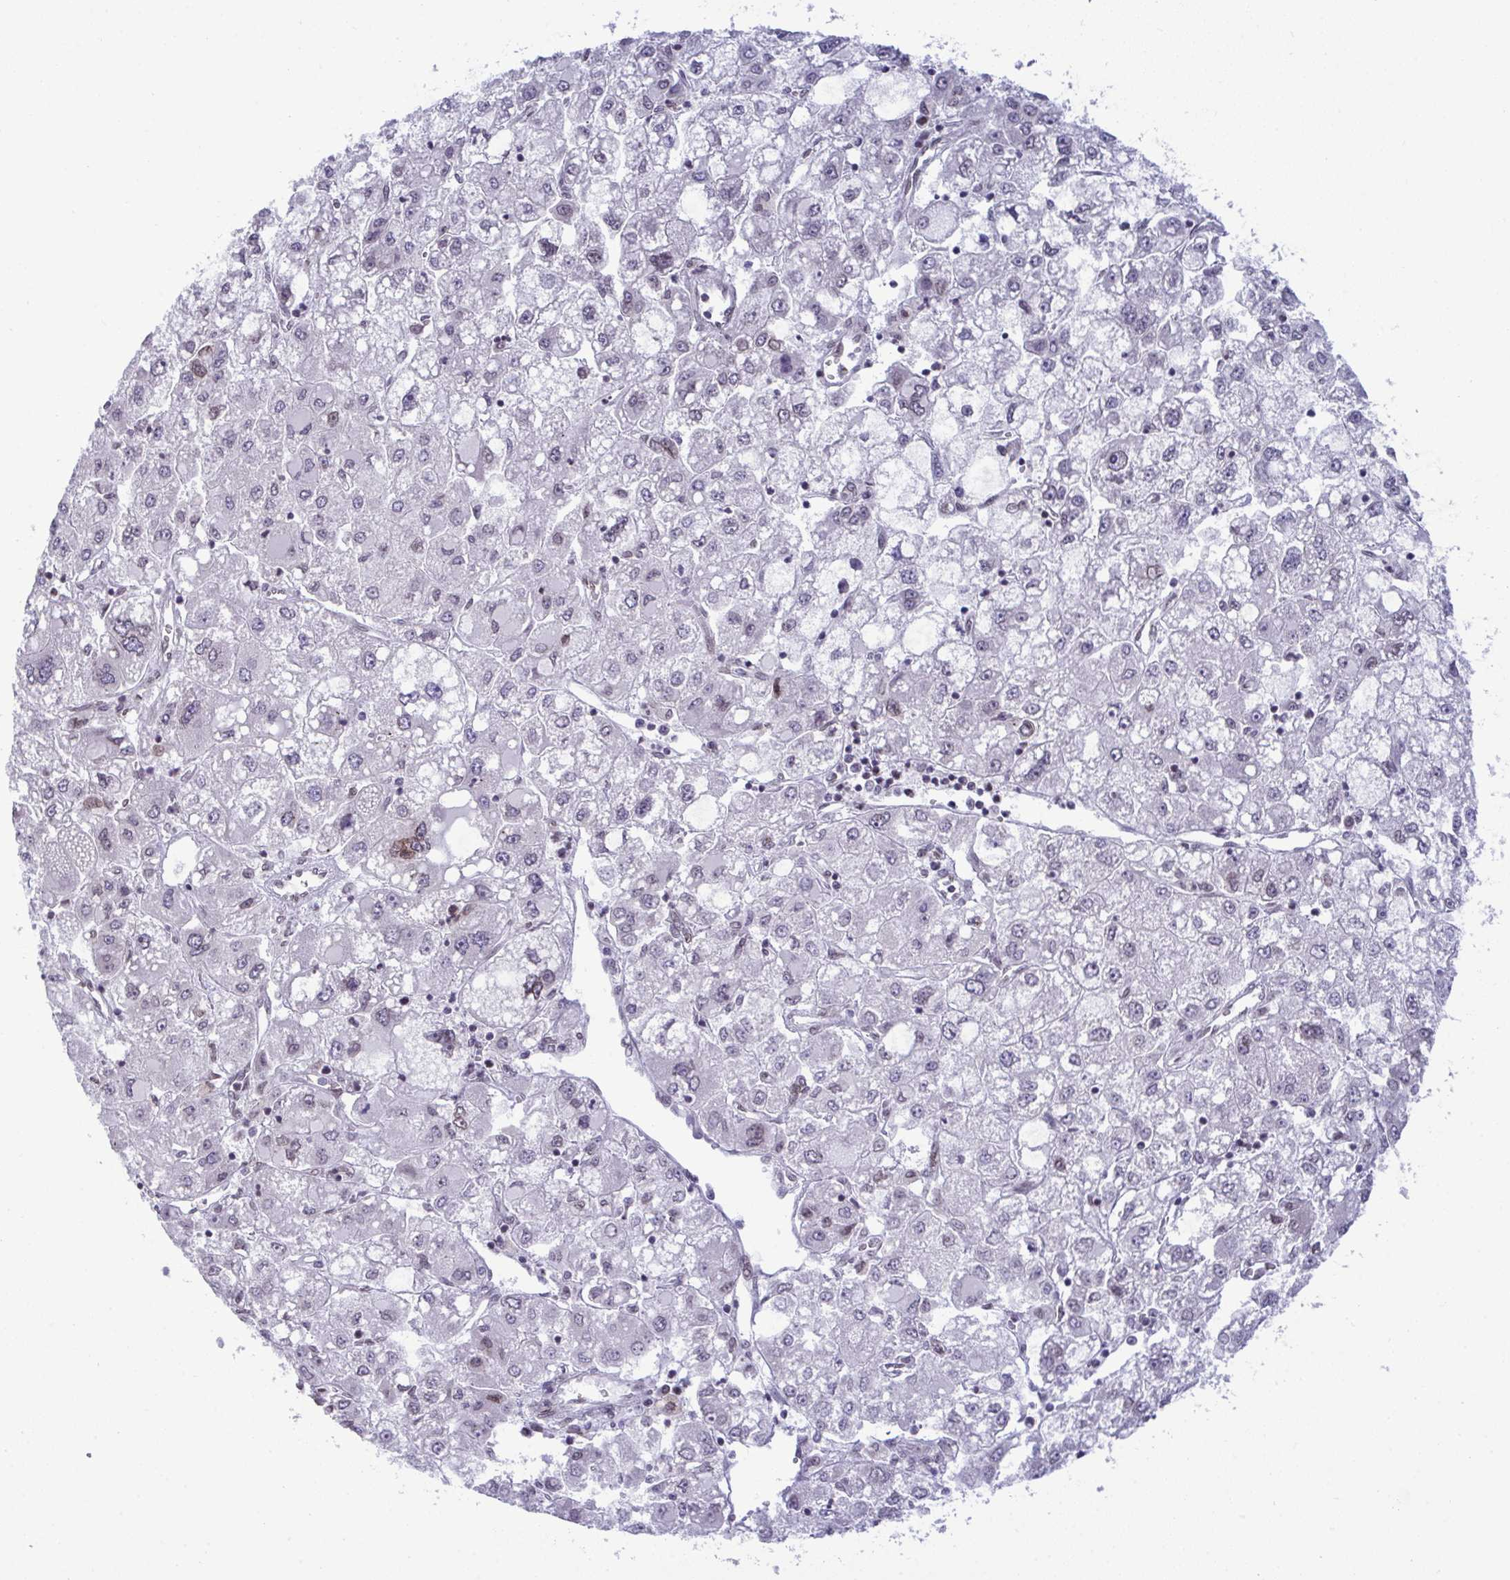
{"staining": {"intensity": "weak", "quantity": "<25%", "location": "cytoplasmic/membranous,nuclear"}, "tissue": "liver cancer", "cell_type": "Tumor cells", "image_type": "cancer", "snomed": [{"axis": "morphology", "description": "Carcinoma, Hepatocellular, NOS"}, {"axis": "topography", "description": "Liver"}], "caption": "This micrograph is of liver cancer stained with immunohistochemistry (IHC) to label a protein in brown with the nuclei are counter-stained blue. There is no positivity in tumor cells. The staining was performed using DAB to visualize the protein expression in brown, while the nuclei were stained in blue with hematoxylin (Magnification: 20x).", "gene": "RANBP2", "patient": {"sex": "male", "age": 40}}